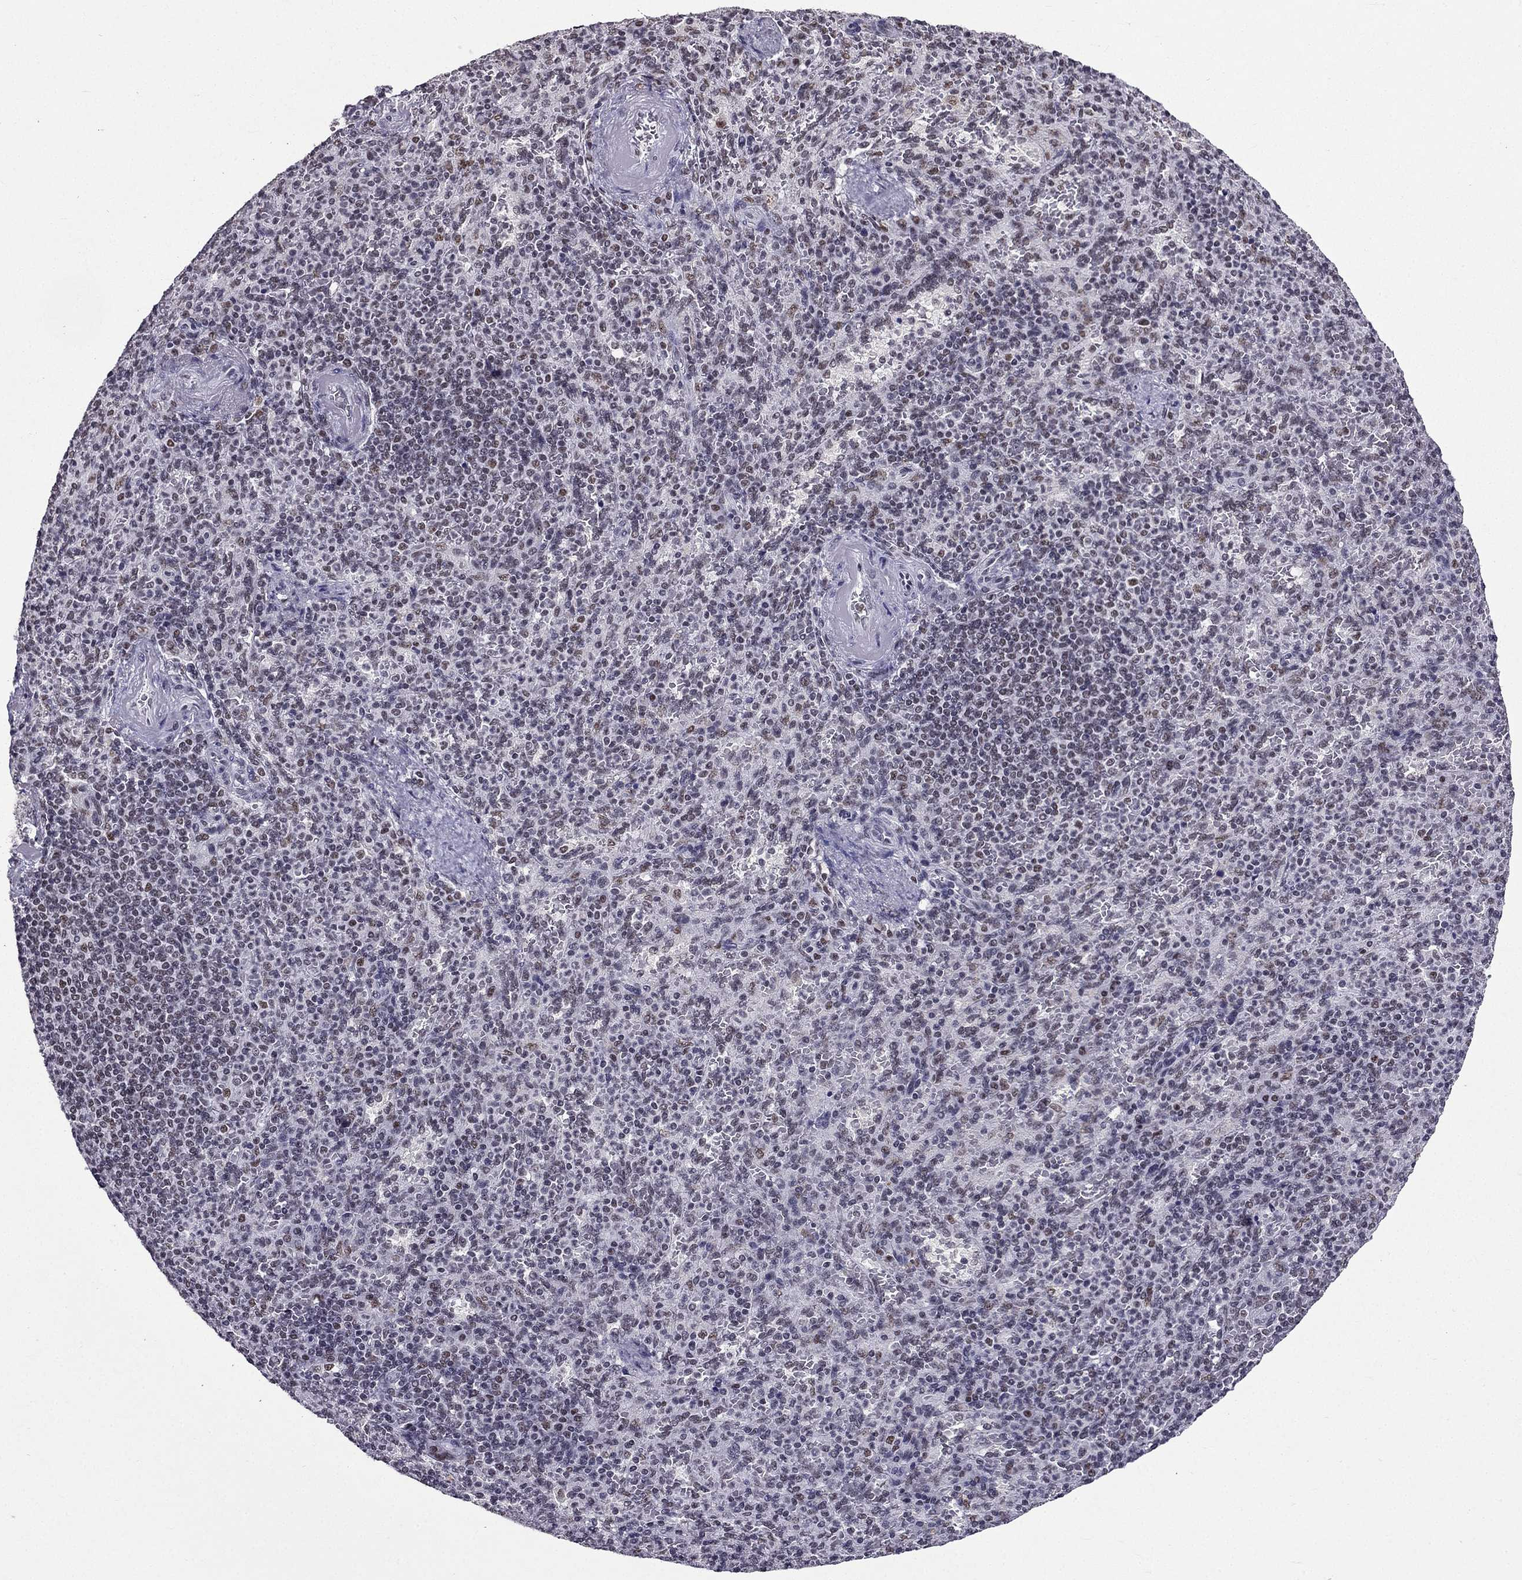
{"staining": {"intensity": "weak", "quantity": "<25%", "location": "nuclear"}, "tissue": "spleen", "cell_type": "Cells in red pulp", "image_type": "normal", "snomed": [{"axis": "morphology", "description": "Normal tissue, NOS"}, {"axis": "topography", "description": "Spleen"}], "caption": "Cells in red pulp are negative for brown protein staining in unremarkable spleen. (DAB (3,3'-diaminobenzidine) immunohistochemistry (IHC), high magnification).", "gene": "ZNF420", "patient": {"sex": "female", "age": 74}}